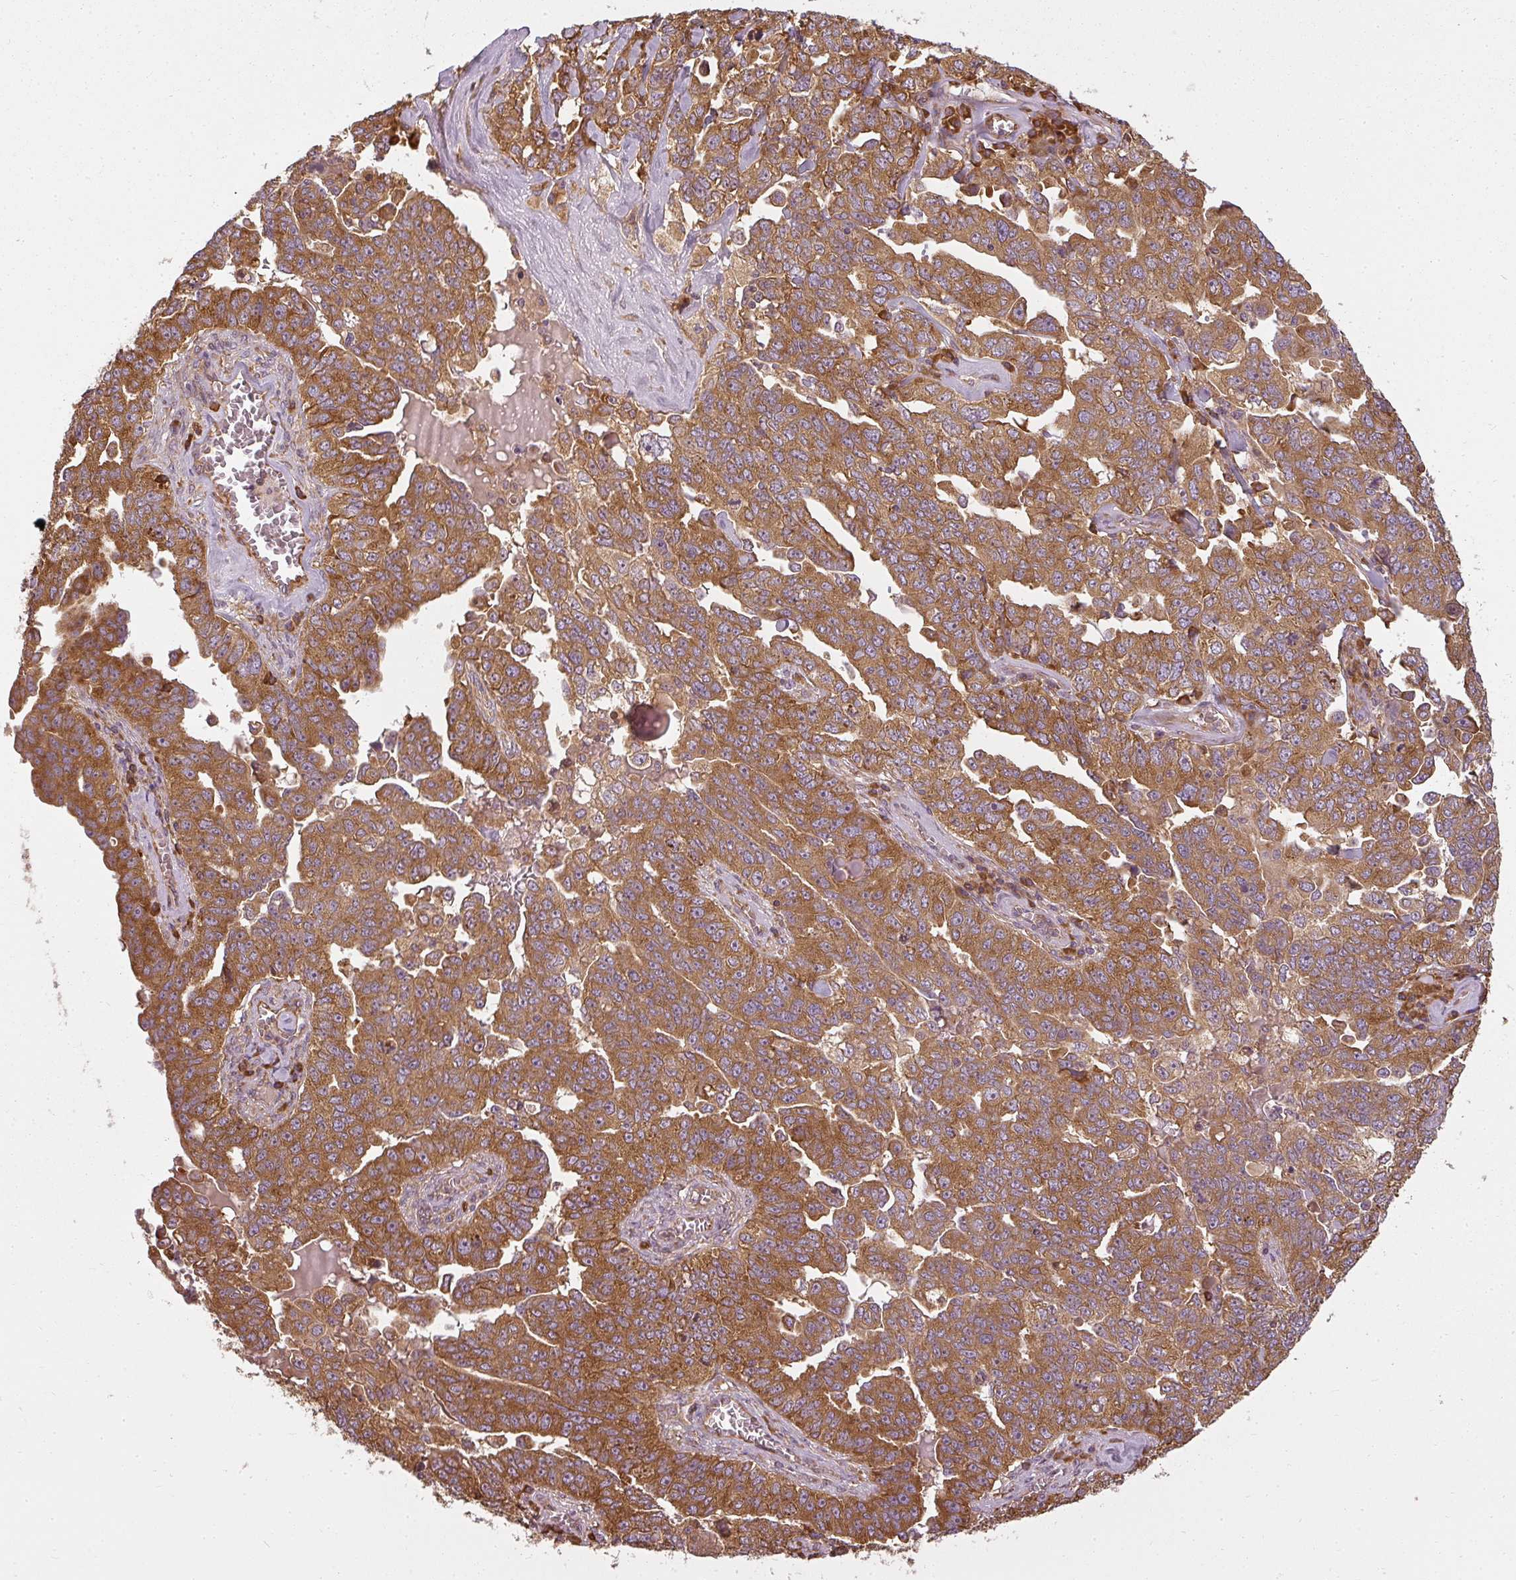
{"staining": {"intensity": "moderate", "quantity": ">75%", "location": "cytoplasmic/membranous"}, "tissue": "ovarian cancer", "cell_type": "Tumor cells", "image_type": "cancer", "snomed": [{"axis": "morphology", "description": "Carcinoma, endometroid"}, {"axis": "topography", "description": "Ovary"}], "caption": "A micrograph of human ovarian cancer (endometroid carcinoma) stained for a protein shows moderate cytoplasmic/membranous brown staining in tumor cells.", "gene": "RPL24", "patient": {"sex": "female", "age": 62}}